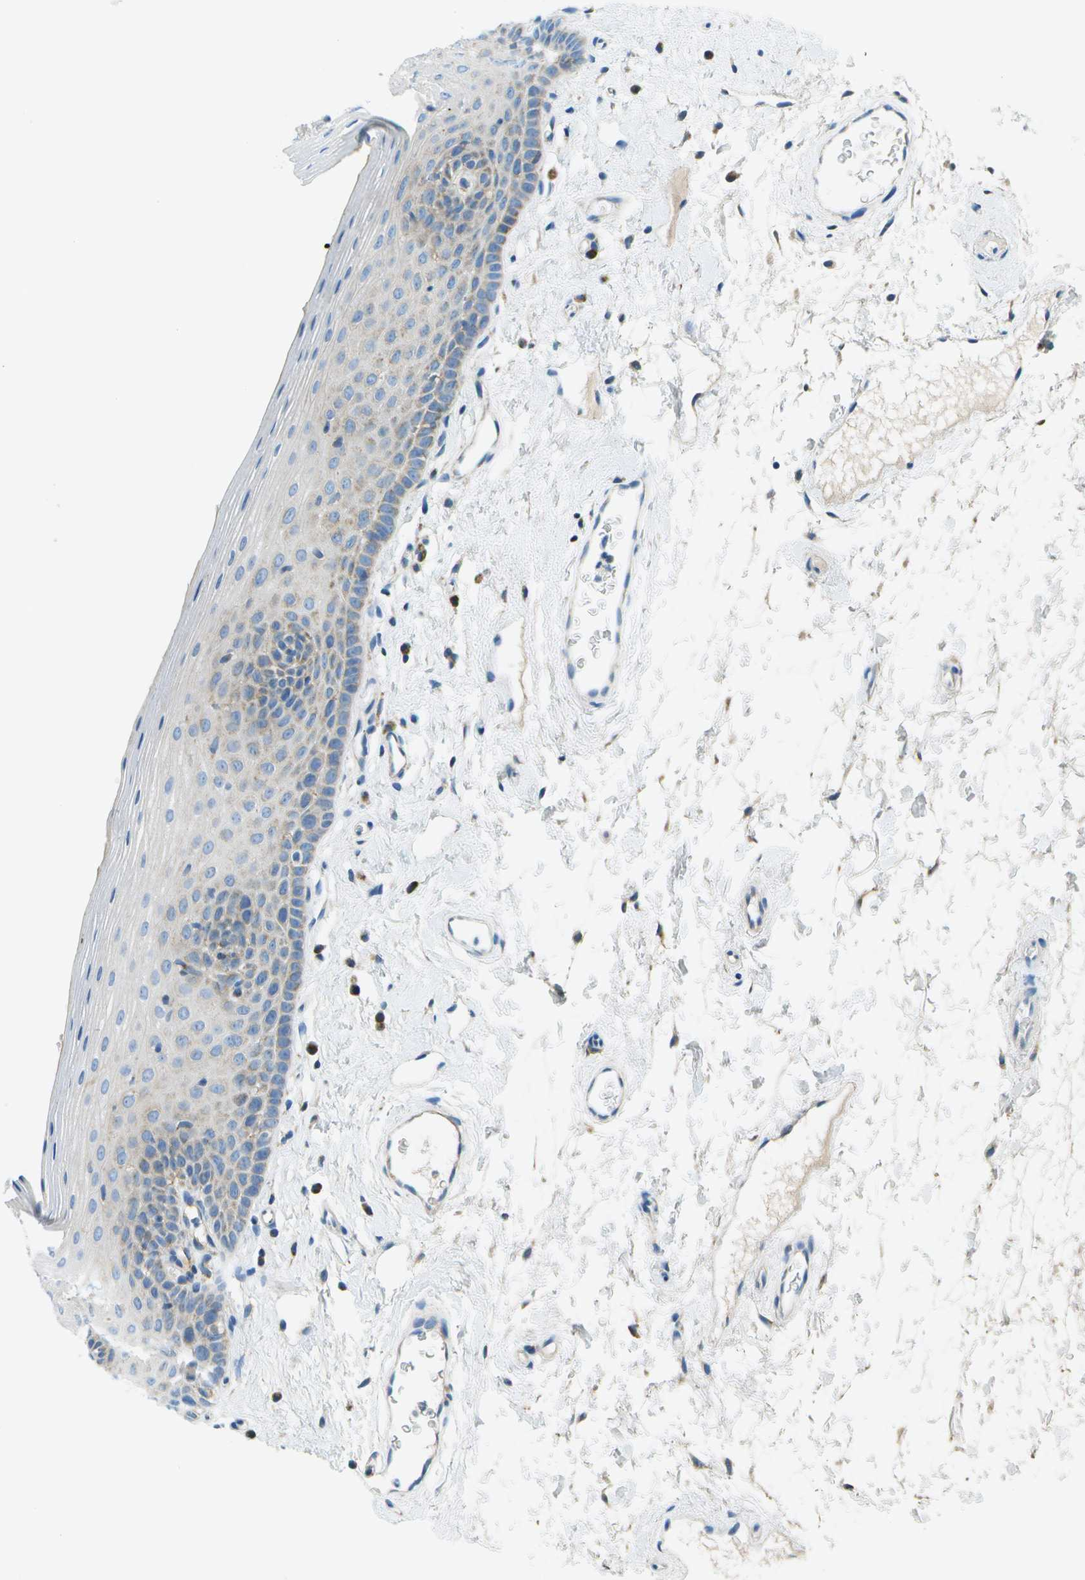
{"staining": {"intensity": "moderate", "quantity": "<25%", "location": "cytoplasmic/membranous"}, "tissue": "oral mucosa", "cell_type": "Squamous epithelial cells", "image_type": "normal", "snomed": [{"axis": "morphology", "description": "Normal tissue, NOS"}, {"axis": "topography", "description": "Oral tissue"}], "caption": "IHC of unremarkable human oral mucosa exhibits low levels of moderate cytoplasmic/membranous expression in about <25% of squamous epithelial cells. (DAB IHC with brightfield microscopy, high magnification).", "gene": "PTGIS", "patient": {"sex": "male", "age": 66}}